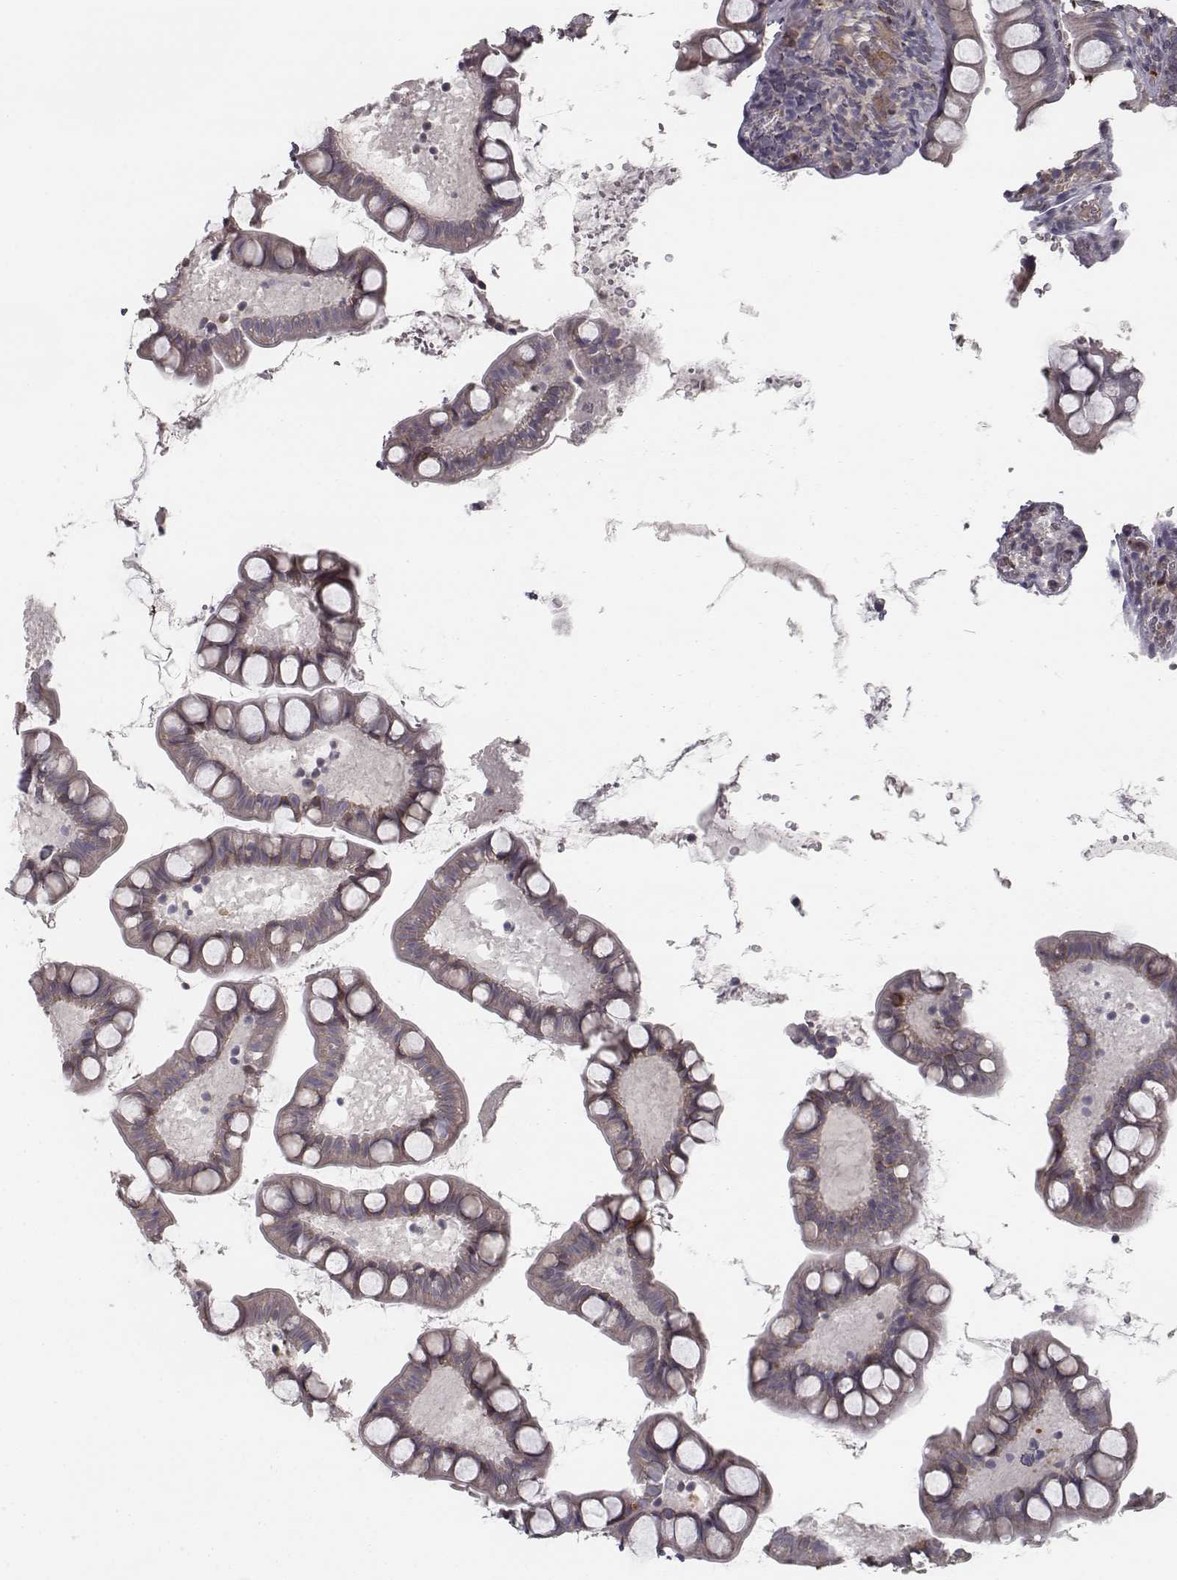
{"staining": {"intensity": "moderate", "quantity": "<25%", "location": "cytoplasmic/membranous"}, "tissue": "small intestine", "cell_type": "Glandular cells", "image_type": "normal", "snomed": [{"axis": "morphology", "description": "Normal tissue, NOS"}, {"axis": "topography", "description": "Small intestine"}], "caption": "High-magnification brightfield microscopy of benign small intestine stained with DAB (3,3'-diaminobenzidine) (brown) and counterstained with hematoxylin (blue). glandular cells exhibit moderate cytoplasmic/membranous positivity is present in about<25% of cells.", "gene": "ISYNA1", "patient": {"sex": "male", "age": 70}}